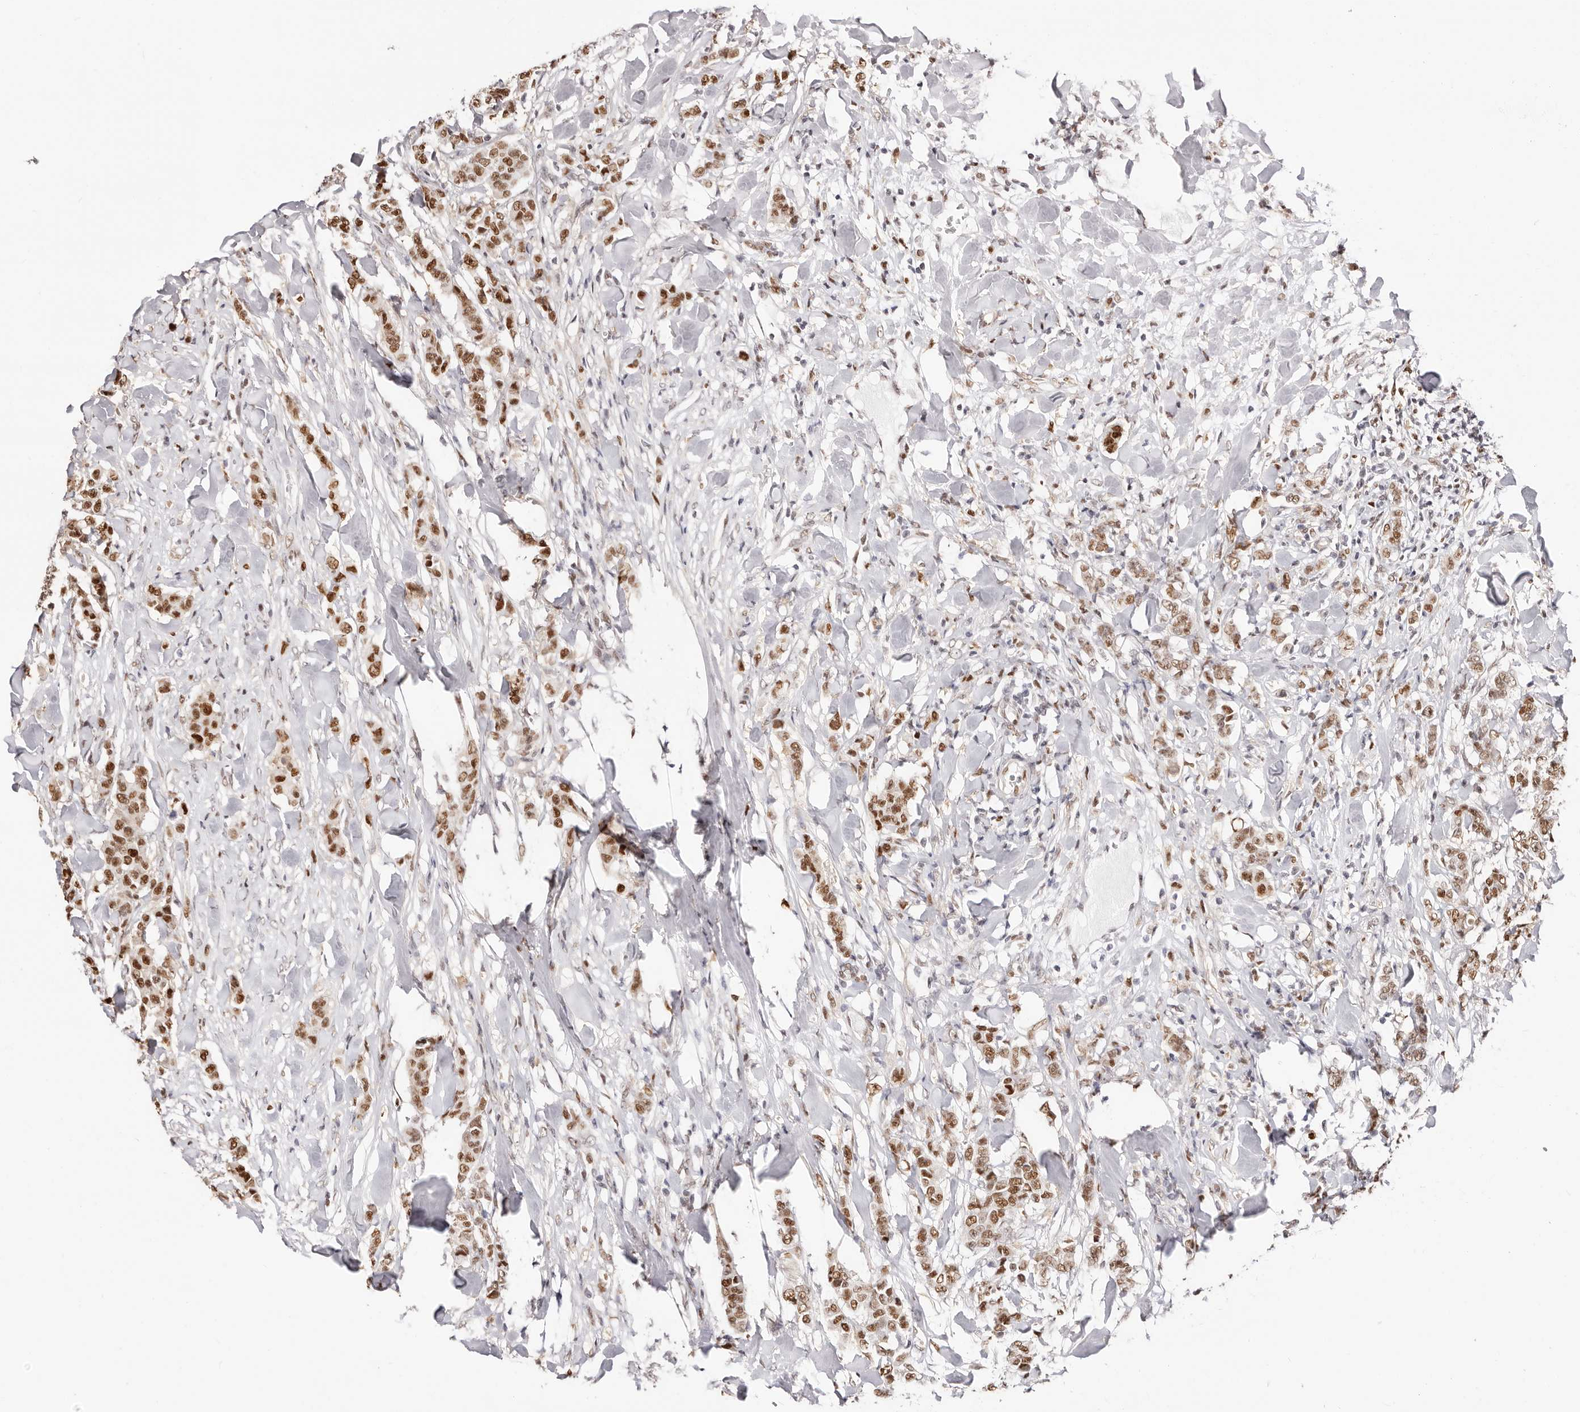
{"staining": {"intensity": "moderate", "quantity": ">75%", "location": "nuclear"}, "tissue": "breast cancer", "cell_type": "Tumor cells", "image_type": "cancer", "snomed": [{"axis": "morphology", "description": "Duct carcinoma"}, {"axis": "topography", "description": "Breast"}], "caption": "DAB (3,3'-diaminobenzidine) immunohistochemical staining of breast cancer shows moderate nuclear protein positivity in about >75% of tumor cells. Nuclei are stained in blue.", "gene": "TKT", "patient": {"sex": "female", "age": 40}}